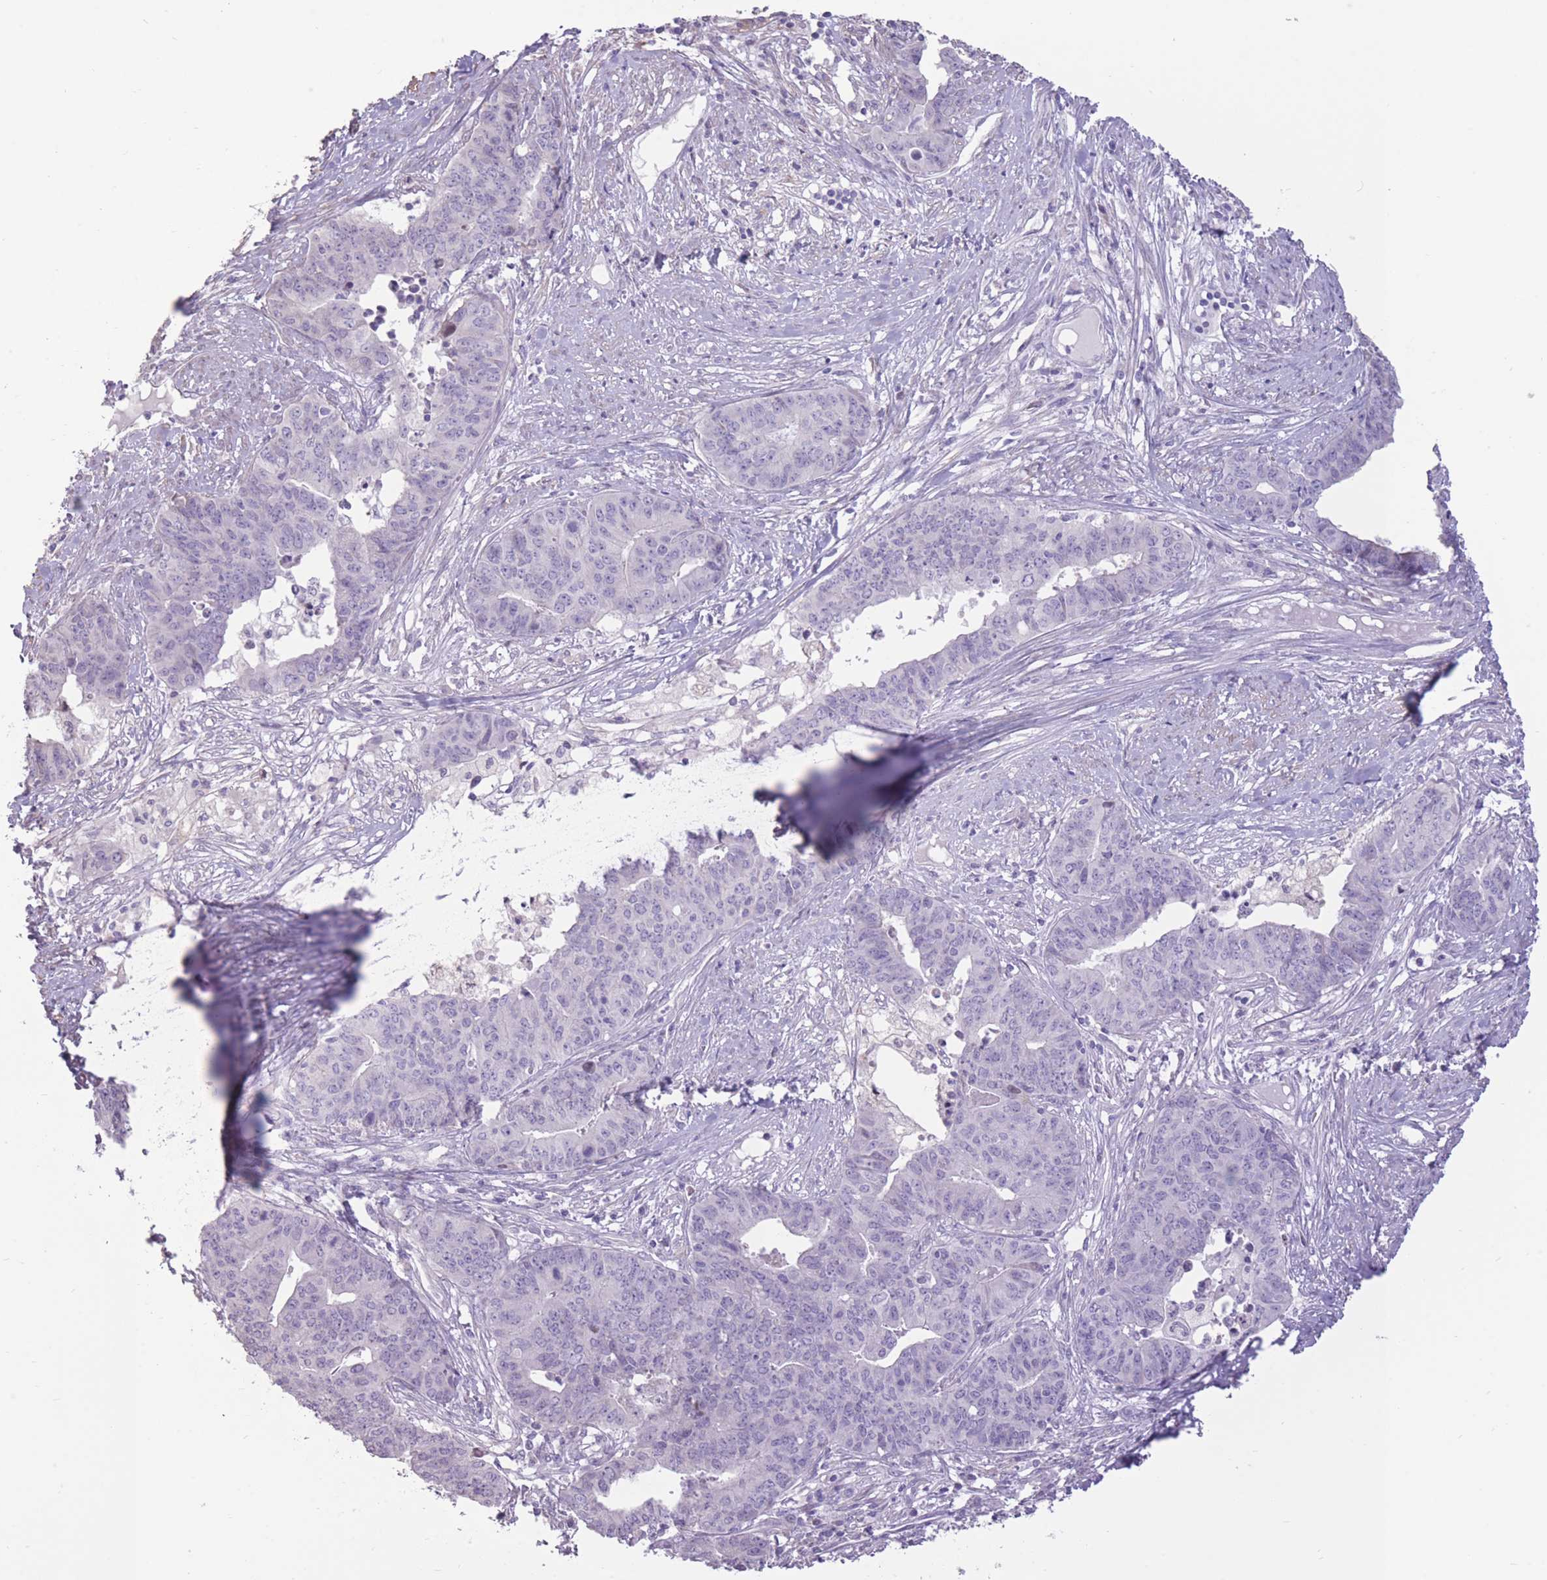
{"staining": {"intensity": "negative", "quantity": "none", "location": "none"}, "tissue": "endometrial cancer", "cell_type": "Tumor cells", "image_type": "cancer", "snomed": [{"axis": "morphology", "description": "Adenocarcinoma, NOS"}, {"axis": "topography", "description": "Endometrium"}], "caption": "Adenocarcinoma (endometrial) stained for a protein using immunohistochemistry (IHC) shows no positivity tumor cells.", "gene": "WDR70", "patient": {"sex": "female", "age": 59}}